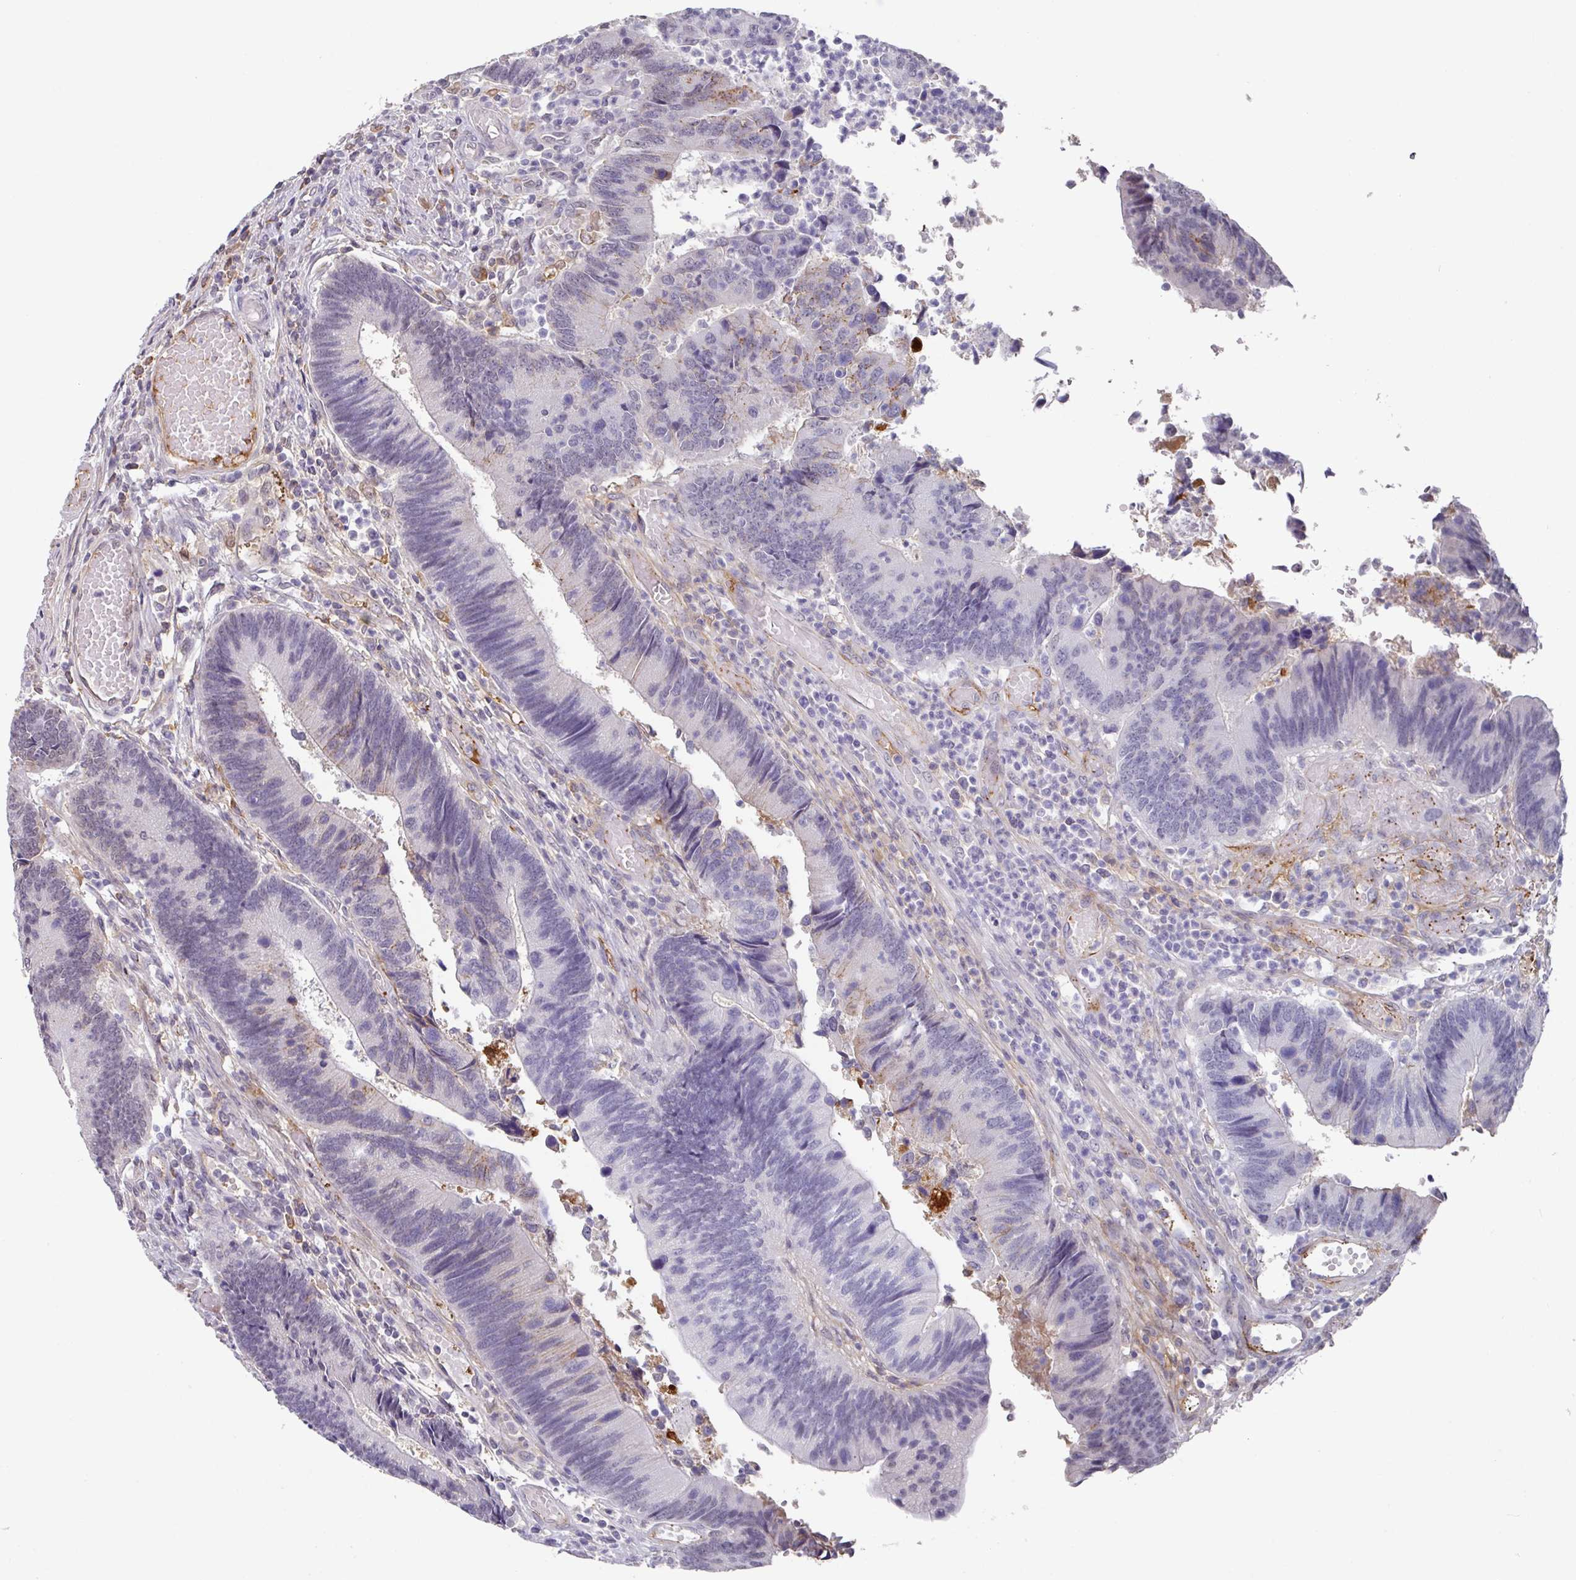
{"staining": {"intensity": "weak", "quantity": "<25%", "location": "cytoplasmic/membranous"}, "tissue": "colorectal cancer", "cell_type": "Tumor cells", "image_type": "cancer", "snomed": [{"axis": "morphology", "description": "Adenocarcinoma, NOS"}, {"axis": "topography", "description": "Colon"}], "caption": "Micrograph shows no significant protein staining in tumor cells of colorectal cancer.", "gene": "C1QB", "patient": {"sex": "female", "age": 67}}